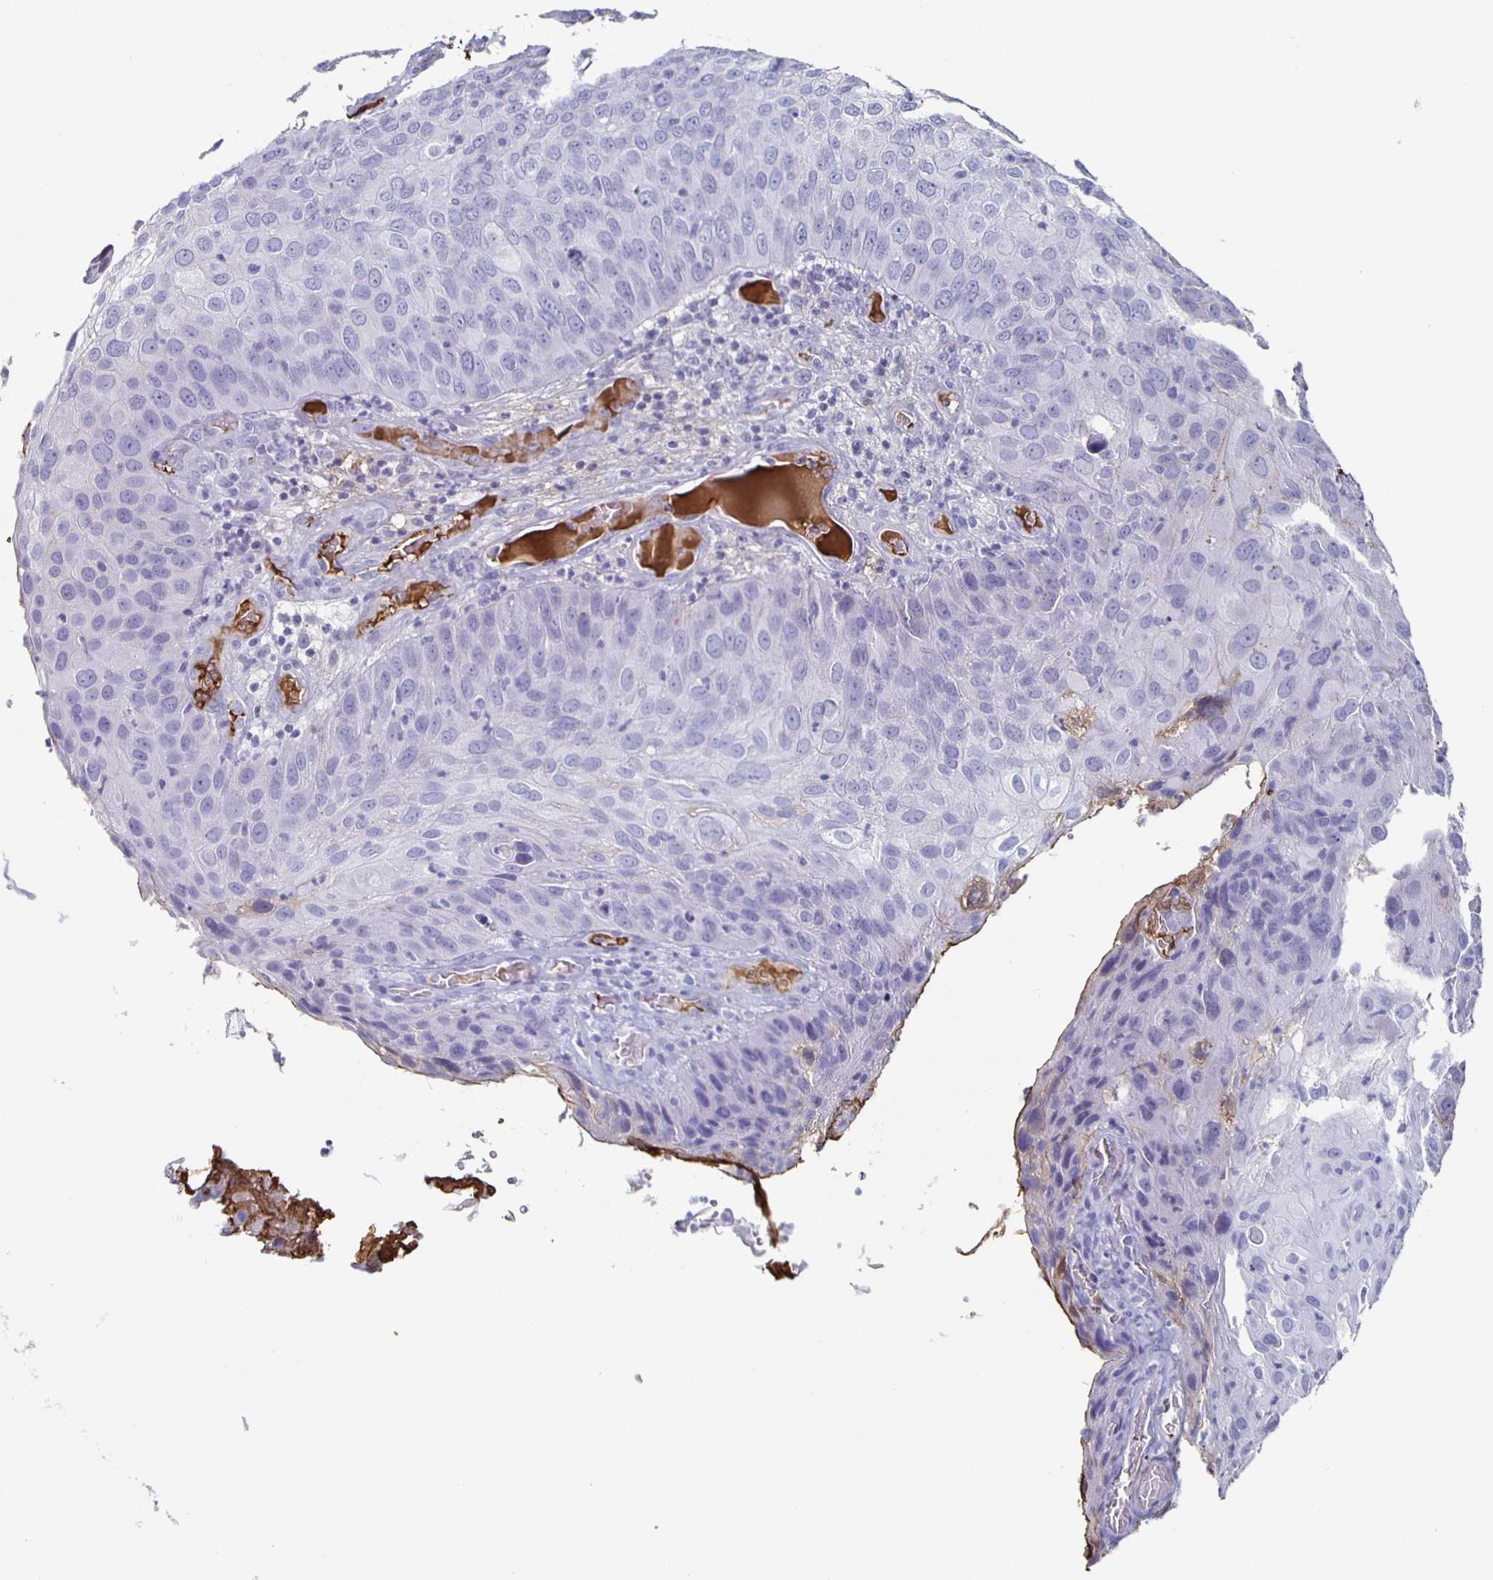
{"staining": {"intensity": "negative", "quantity": "none", "location": "none"}, "tissue": "skin cancer", "cell_type": "Tumor cells", "image_type": "cancer", "snomed": [{"axis": "morphology", "description": "Squamous cell carcinoma, NOS"}, {"axis": "topography", "description": "Skin"}], "caption": "Immunohistochemical staining of human skin cancer displays no significant positivity in tumor cells. The staining was performed using DAB (3,3'-diaminobenzidine) to visualize the protein expression in brown, while the nuclei were stained in blue with hematoxylin (Magnification: 20x).", "gene": "FGA", "patient": {"sex": "male", "age": 87}}